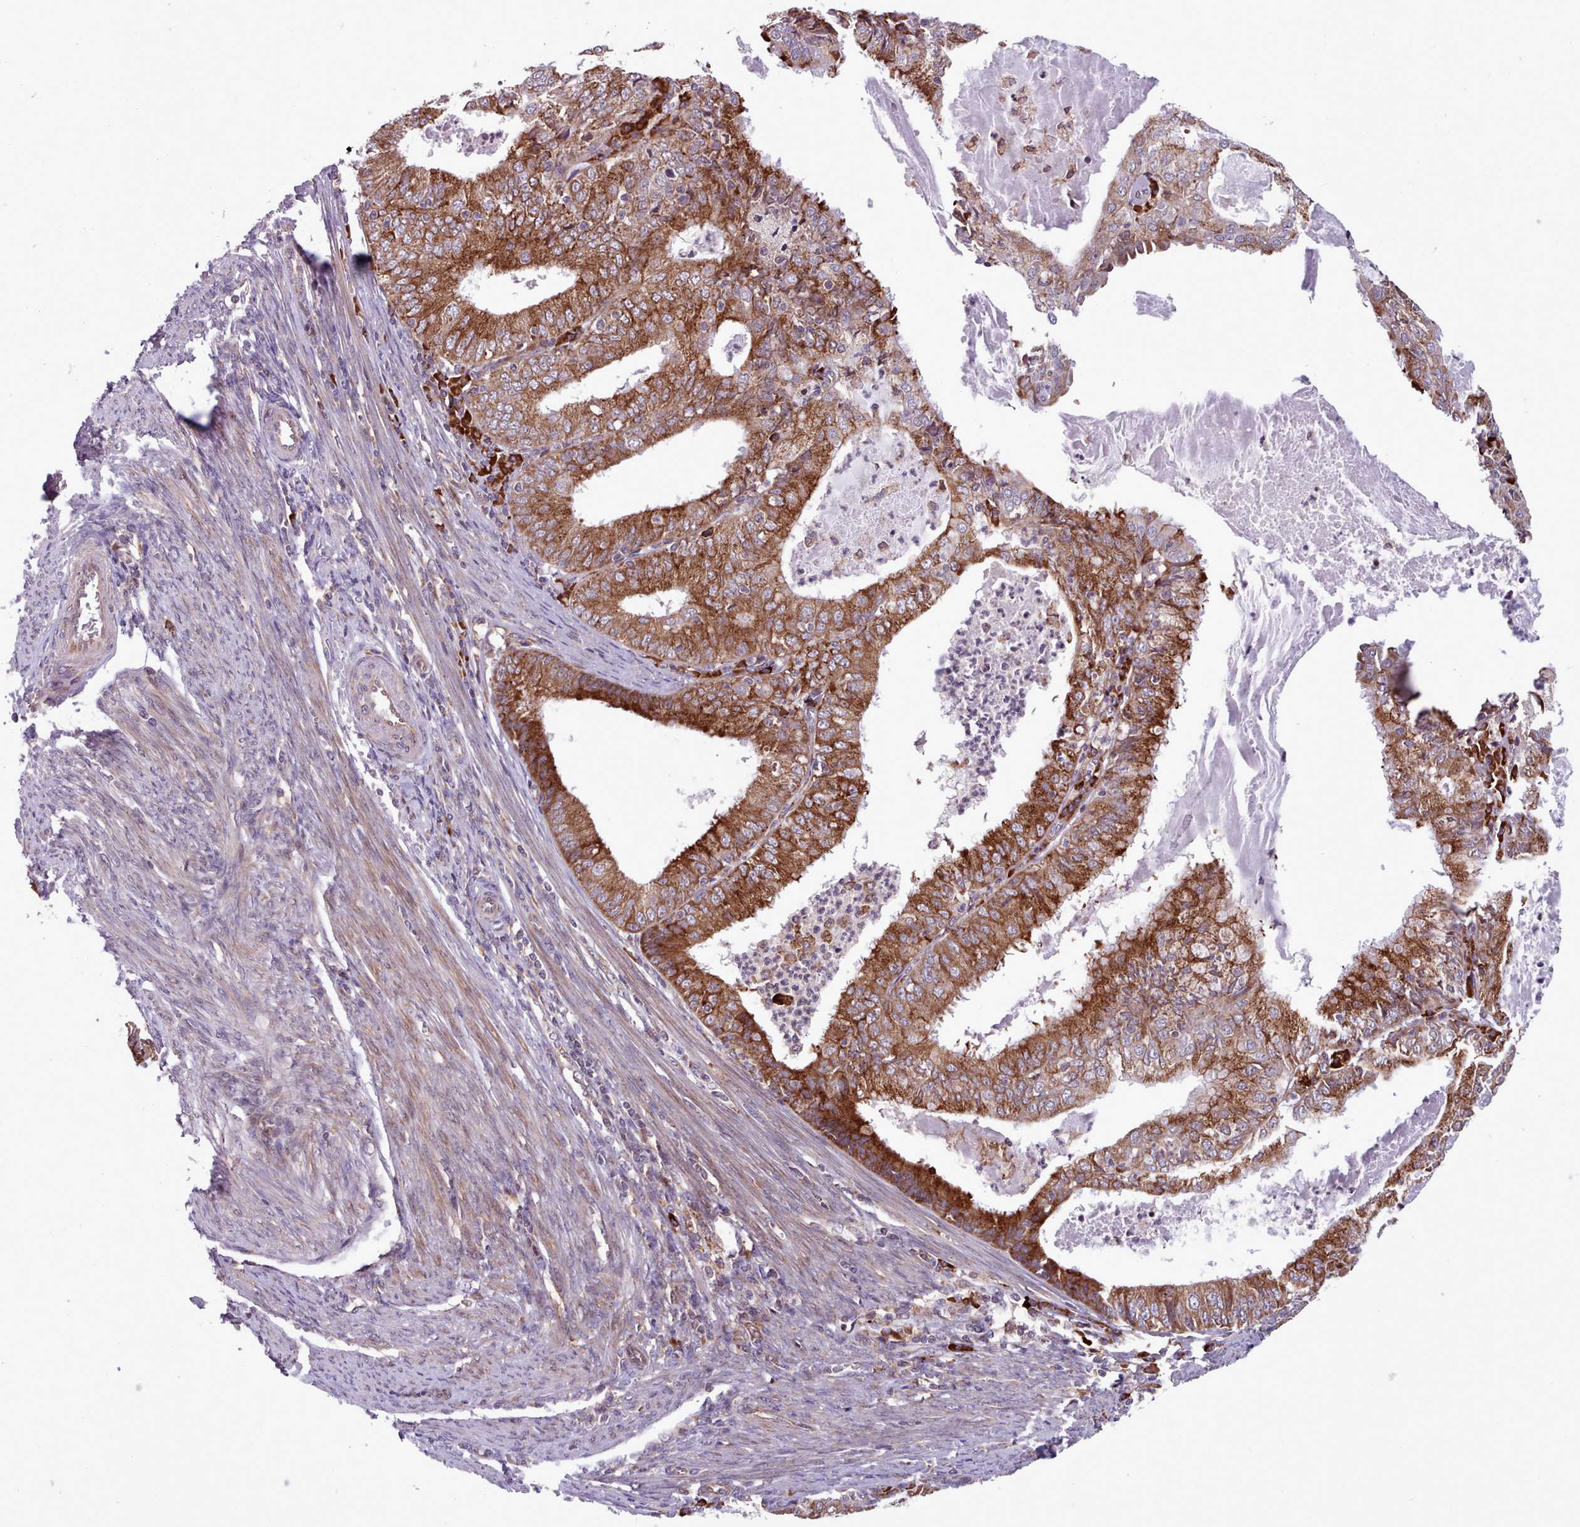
{"staining": {"intensity": "strong", "quantity": ">75%", "location": "cytoplasmic/membranous"}, "tissue": "endometrial cancer", "cell_type": "Tumor cells", "image_type": "cancer", "snomed": [{"axis": "morphology", "description": "Adenocarcinoma, NOS"}, {"axis": "topography", "description": "Endometrium"}], "caption": "Immunohistochemical staining of human adenocarcinoma (endometrial) displays high levels of strong cytoplasmic/membranous positivity in approximately >75% of tumor cells.", "gene": "TTLL3", "patient": {"sex": "female", "age": 57}}